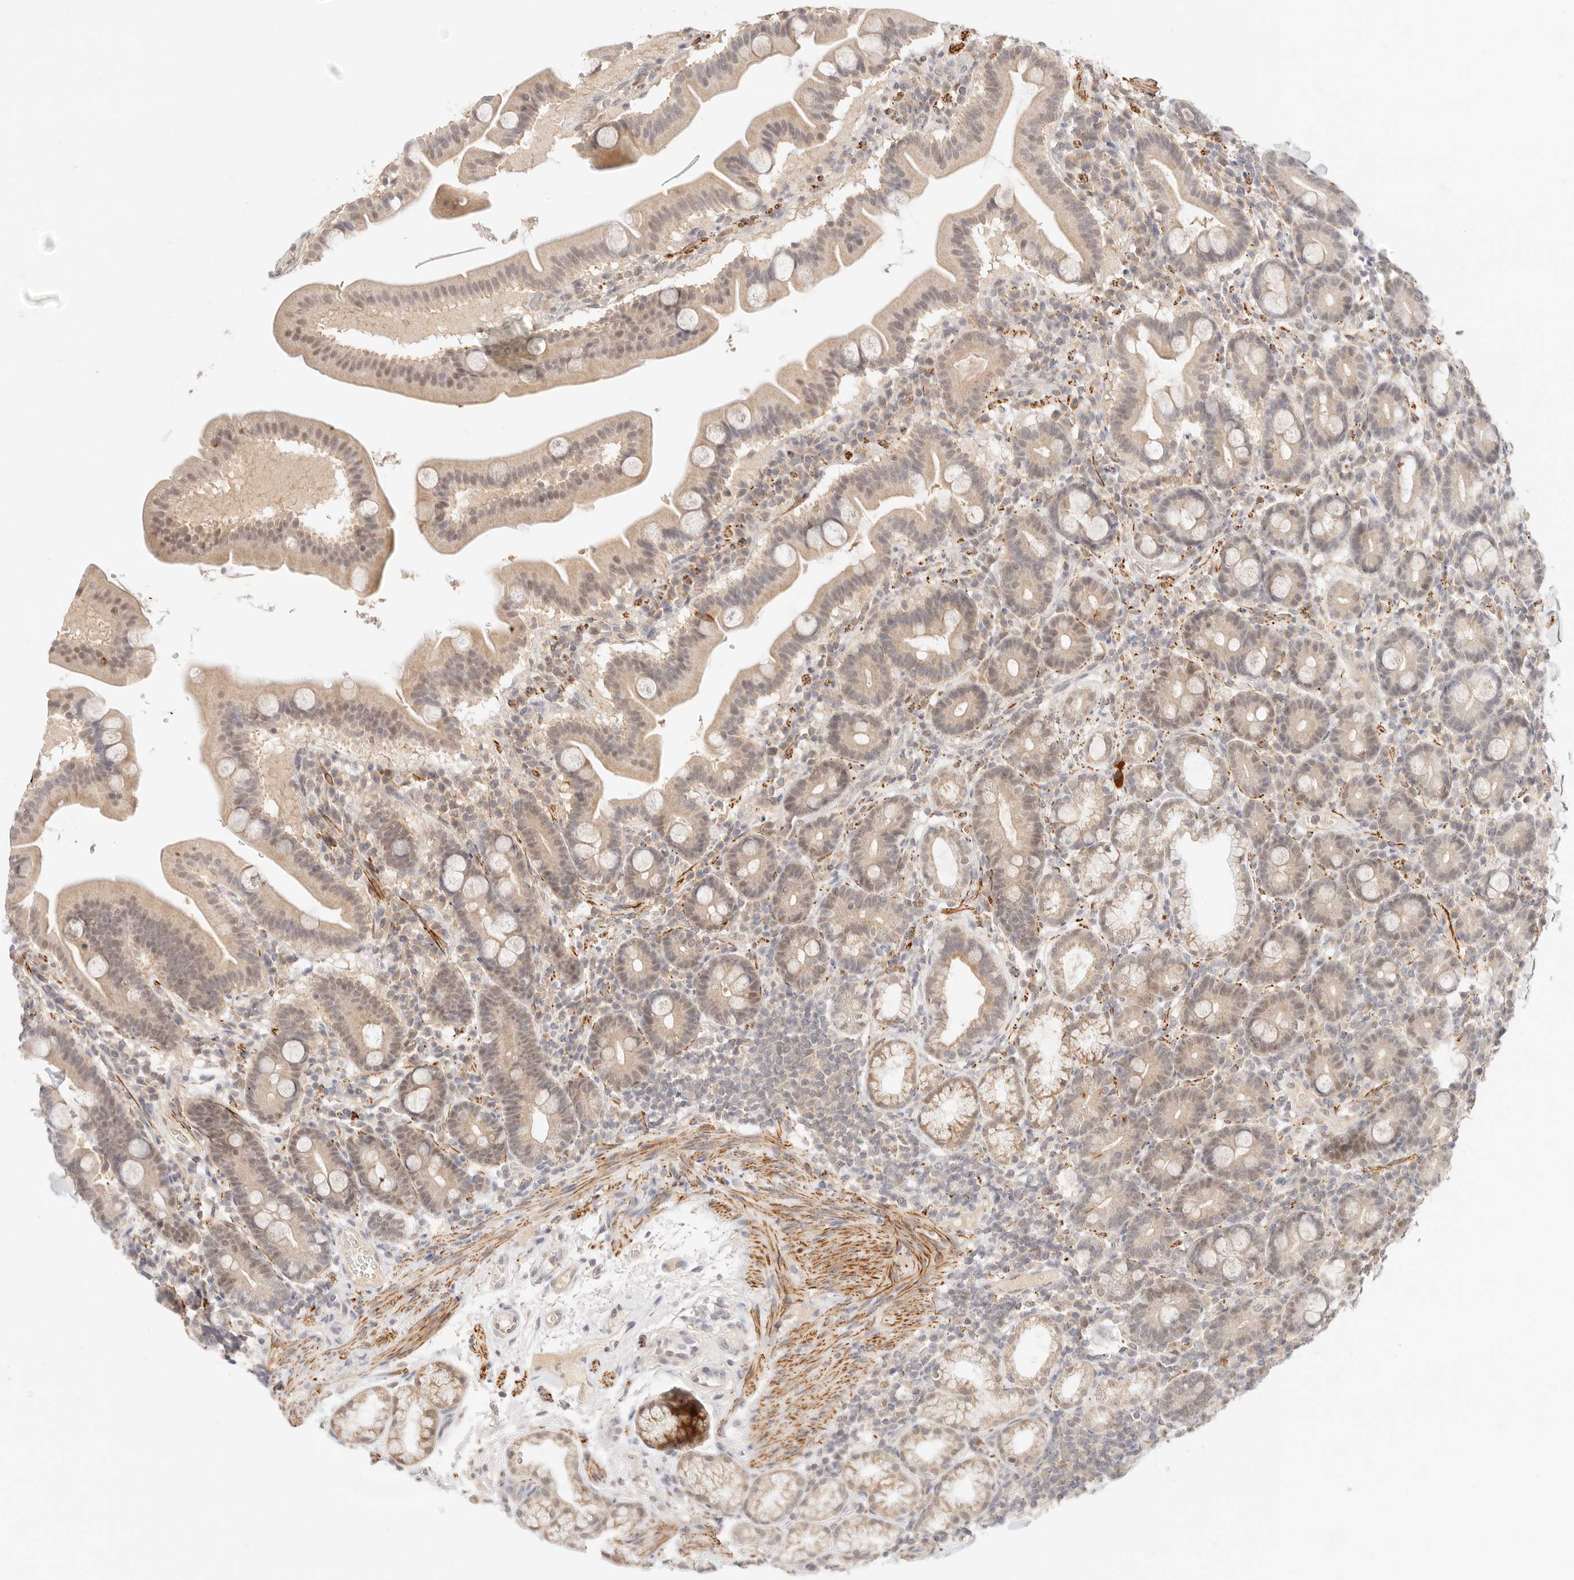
{"staining": {"intensity": "weak", "quantity": ">75%", "location": "cytoplasmic/membranous,nuclear"}, "tissue": "duodenum", "cell_type": "Glandular cells", "image_type": "normal", "snomed": [{"axis": "morphology", "description": "Normal tissue, NOS"}, {"axis": "topography", "description": "Duodenum"}], "caption": "Immunohistochemical staining of benign human duodenum shows >75% levels of weak cytoplasmic/membranous,nuclear protein staining in about >75% of glandular cells.", "gene": "TRIM11", "patient": {"sex": "male", "age": 54}}